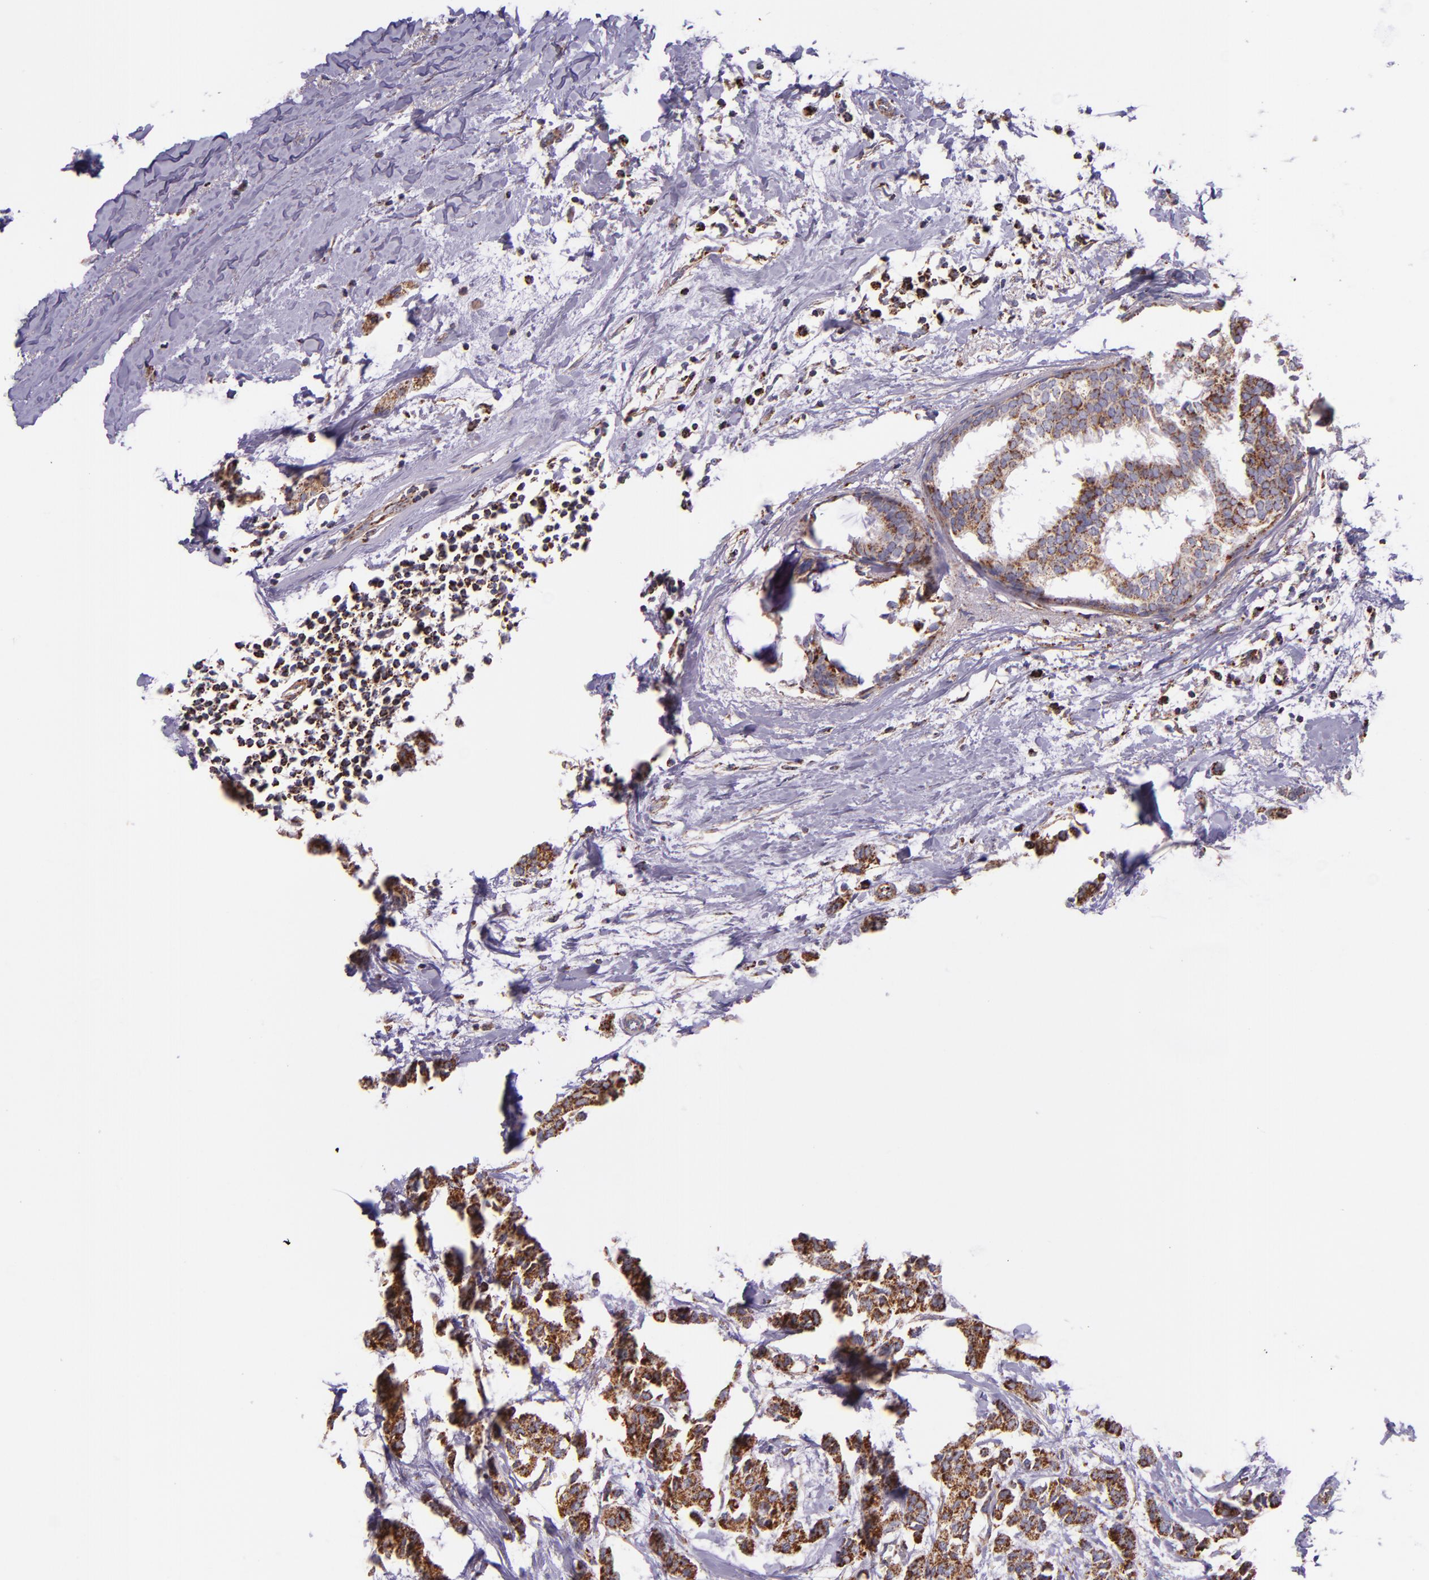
{"staining": {"intensity": "moderate", "quantity": ">75%", "location": "cytoplasmic/membranous"}, "tissue": "breast cancer", "cell_type": "Tumor cells", "image_type": "cancer", "snomed": [{"axis": "morphology", "description": "Duct carcinoma"}, {"axis": "topography", "description": "Breast"}], "caption": "This photomicrograph reveals breast cancer (intraductal carcinoma) stained with immunohistochemistry (IHC) to label a protein in brown. The cytoplasmic/membranous of tumor cells show moderate positivity for the protein. Nuclei are counter-stained blue.", "gene": "IDH3G", "patient": {"sex": "female", "age": 84}}